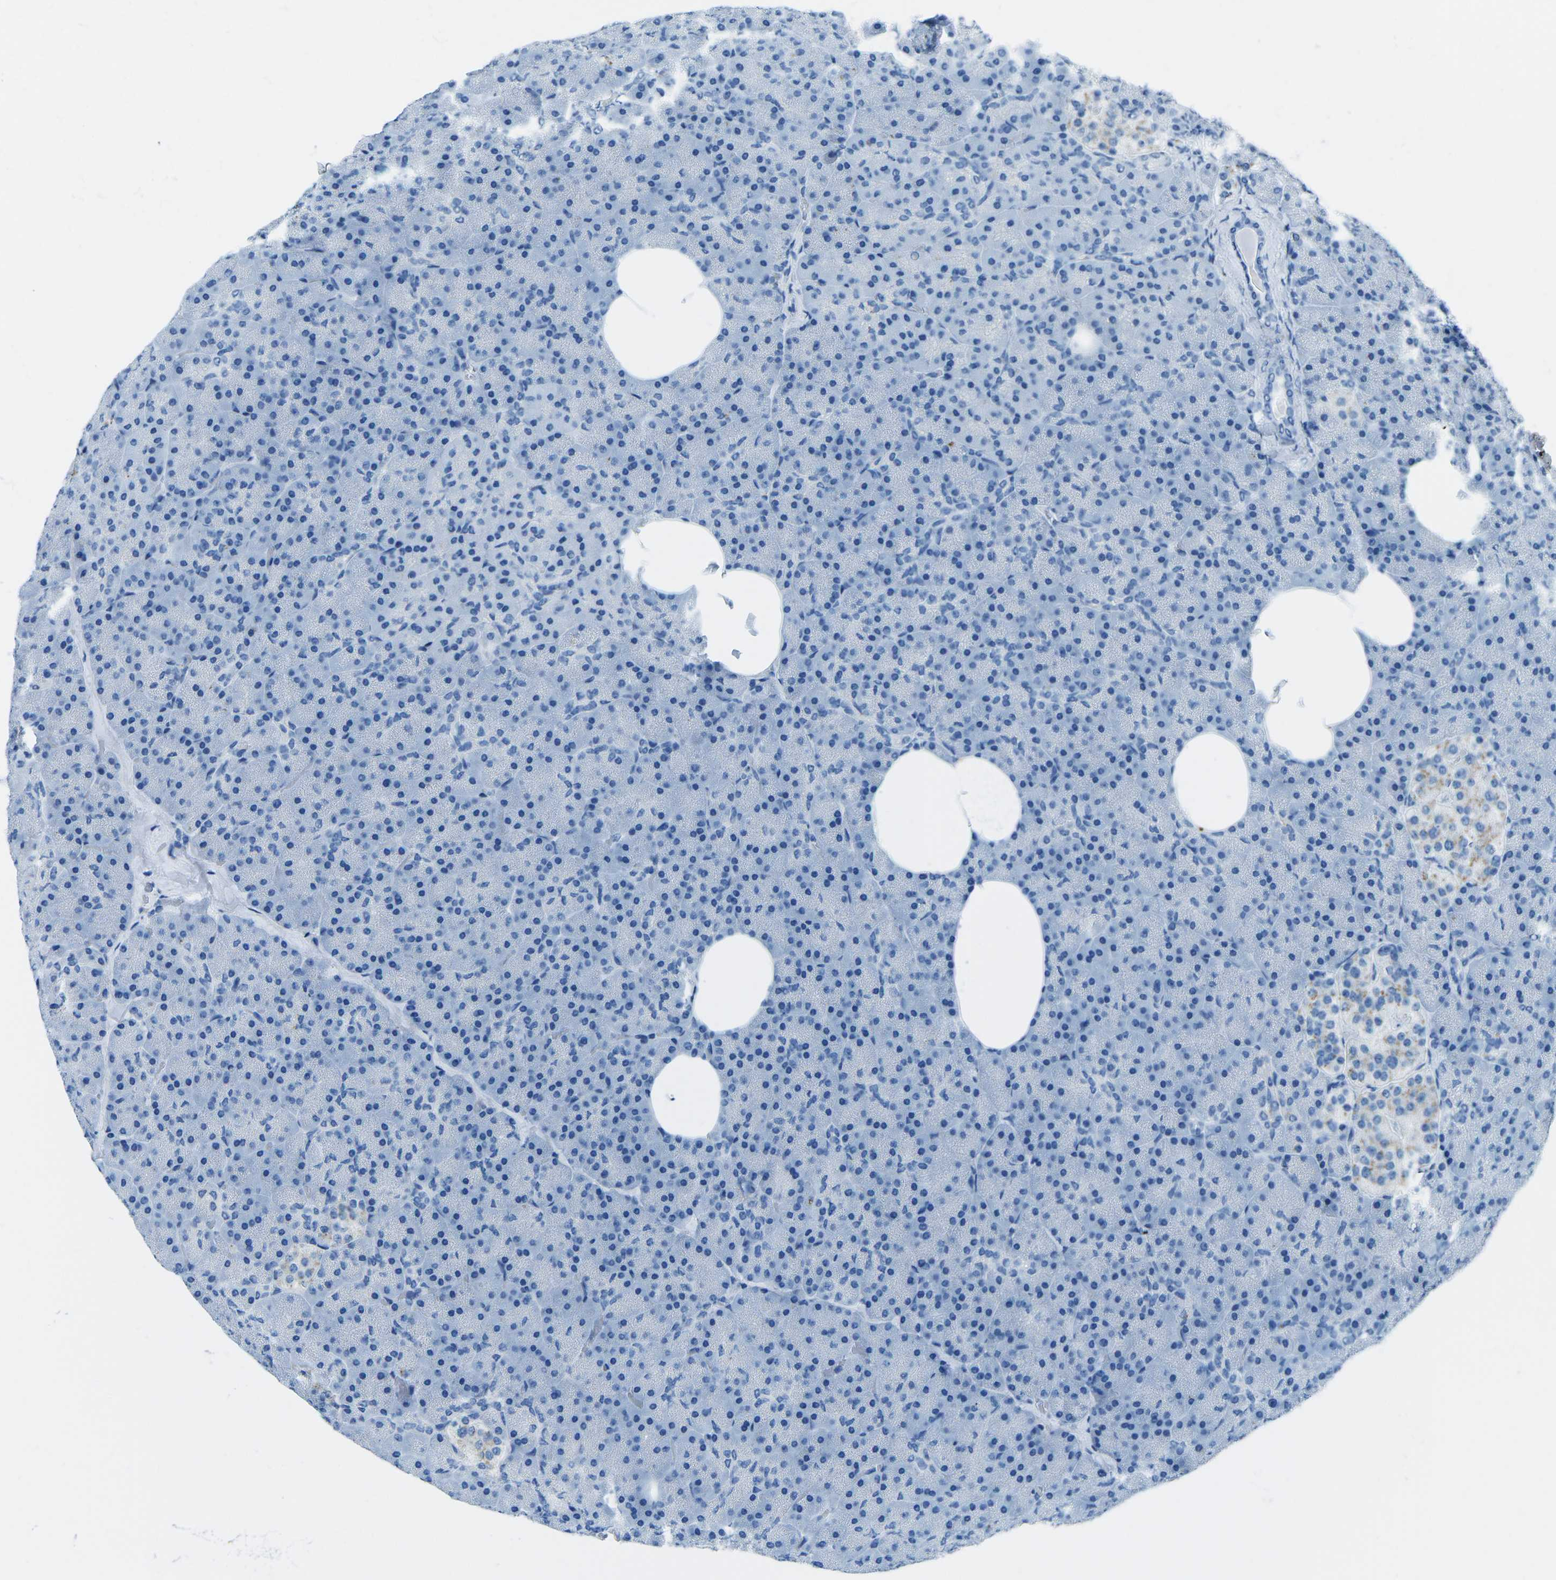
{"staining": {"intensity": "negative", "quantity": "none", "location": "none"}, "tissue": "pancreas", "cell_type": "Exocrine glandular cells", "image_type": "normal", "snomed": [{"axis": "morphology", "description": "Normal tissue, NOS"}, {"axis": "topography", "description": "Pancreas"}], "caption": "Micrograph shows no significant protein staining in exocrine glandular cells of benign pancreas. (DAB immunohistochemistry, high magnification).", "gene": "MYH8", "patient": {"sex": "female", "age": 35}}